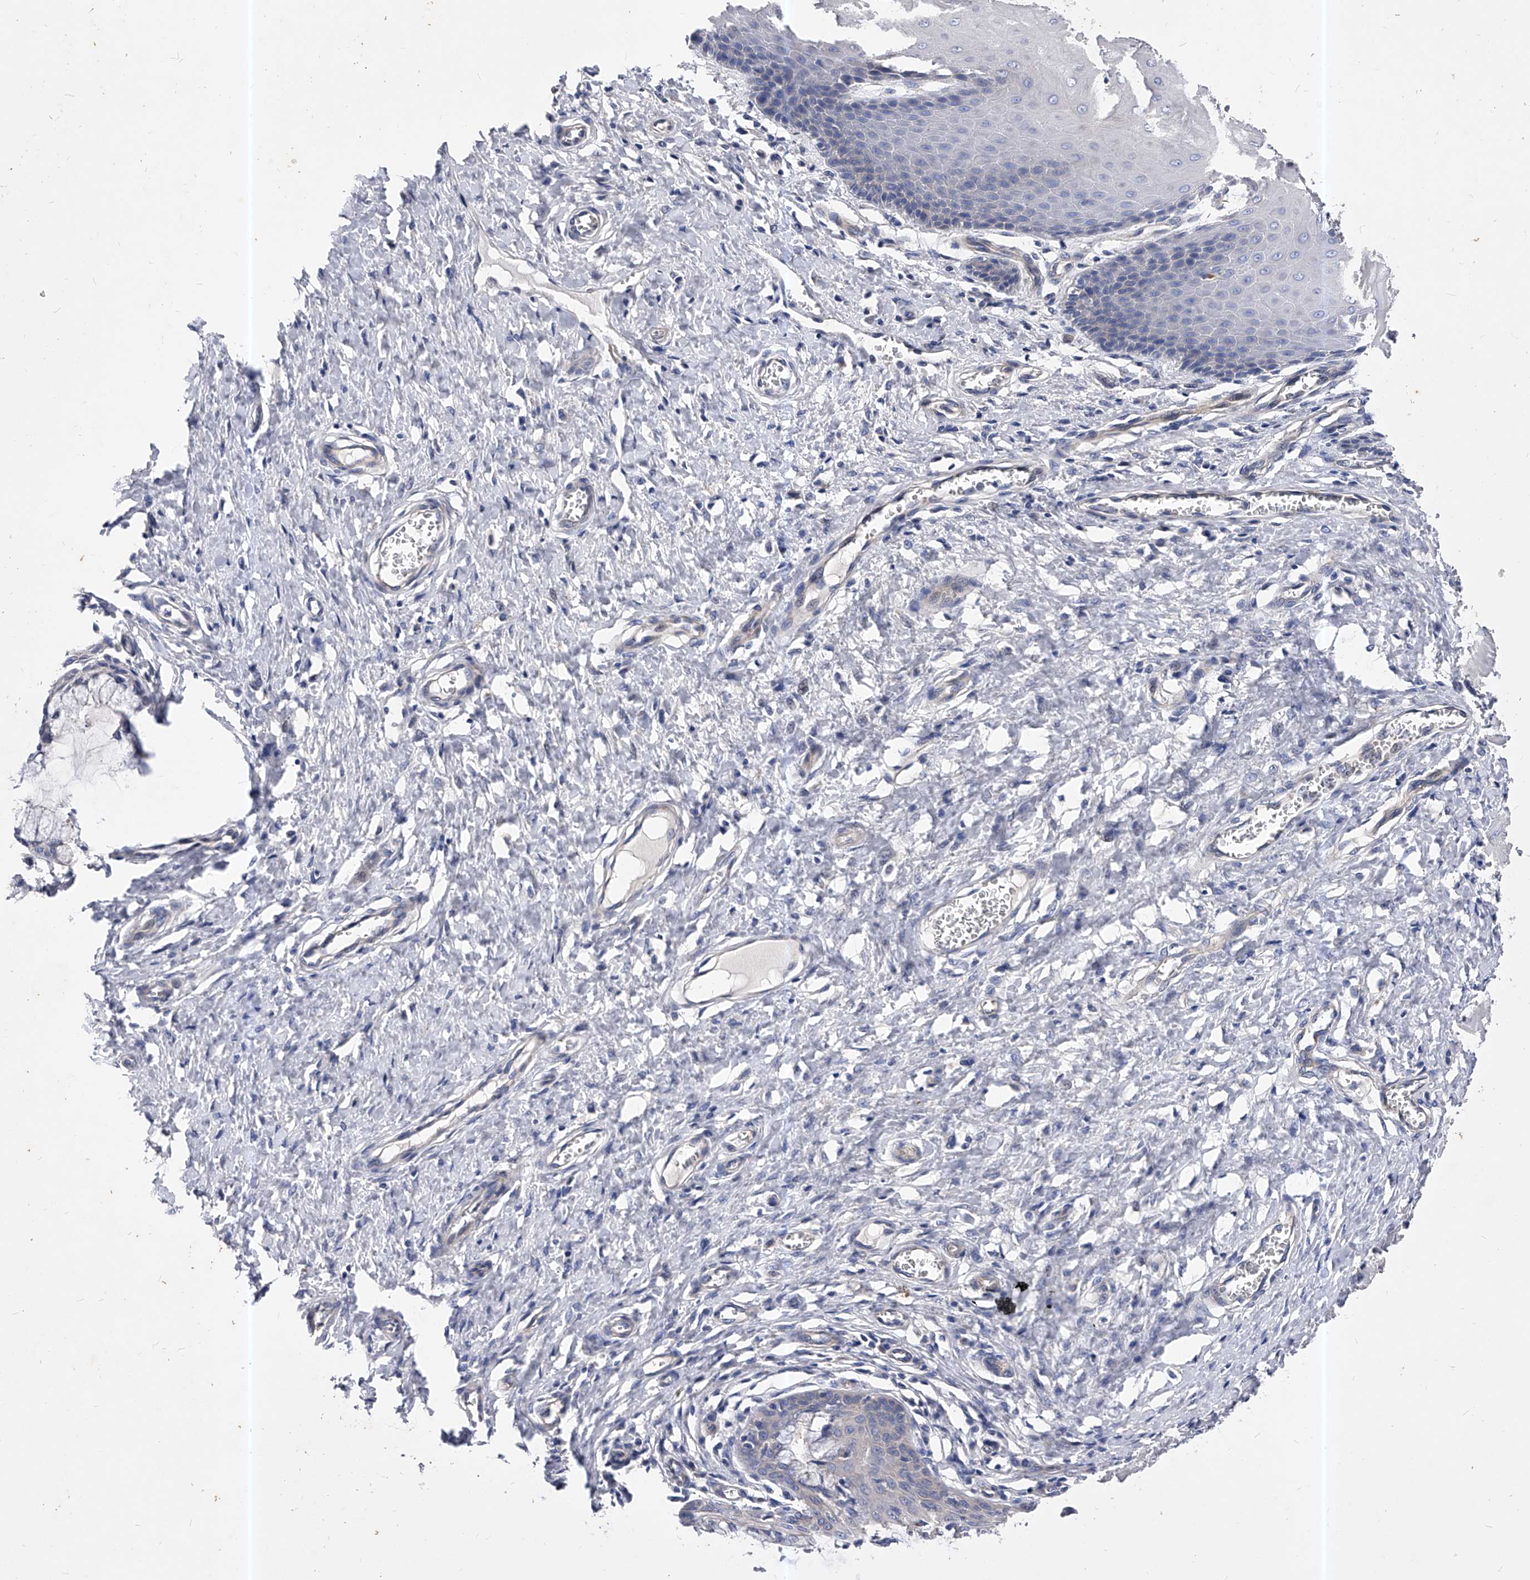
{"staining": {"intensity": "moderate", "quantity": "<25%", "location": "cytoplasmic/membranous"}, "tissue": "cervix", "cell_type": "Glandular cells", "image_type": "normal", "snomed": [{"axis": "morphology", "description": "Normal tissue, NOS"}, {"axis": "topography", "description": "Cervix"}], "caption": "Protein positivity by immunohistochemistry (IHC) exhibits moderate cytoplasmic/membranous expression in approximately <25% of glandular cells in normal cervix. Immunohistochemistry stains the protein of interest in brown and the nuclei are stained blue.", "gene": "PPP5C", "patient": {"sex": "female", "age": 55}}